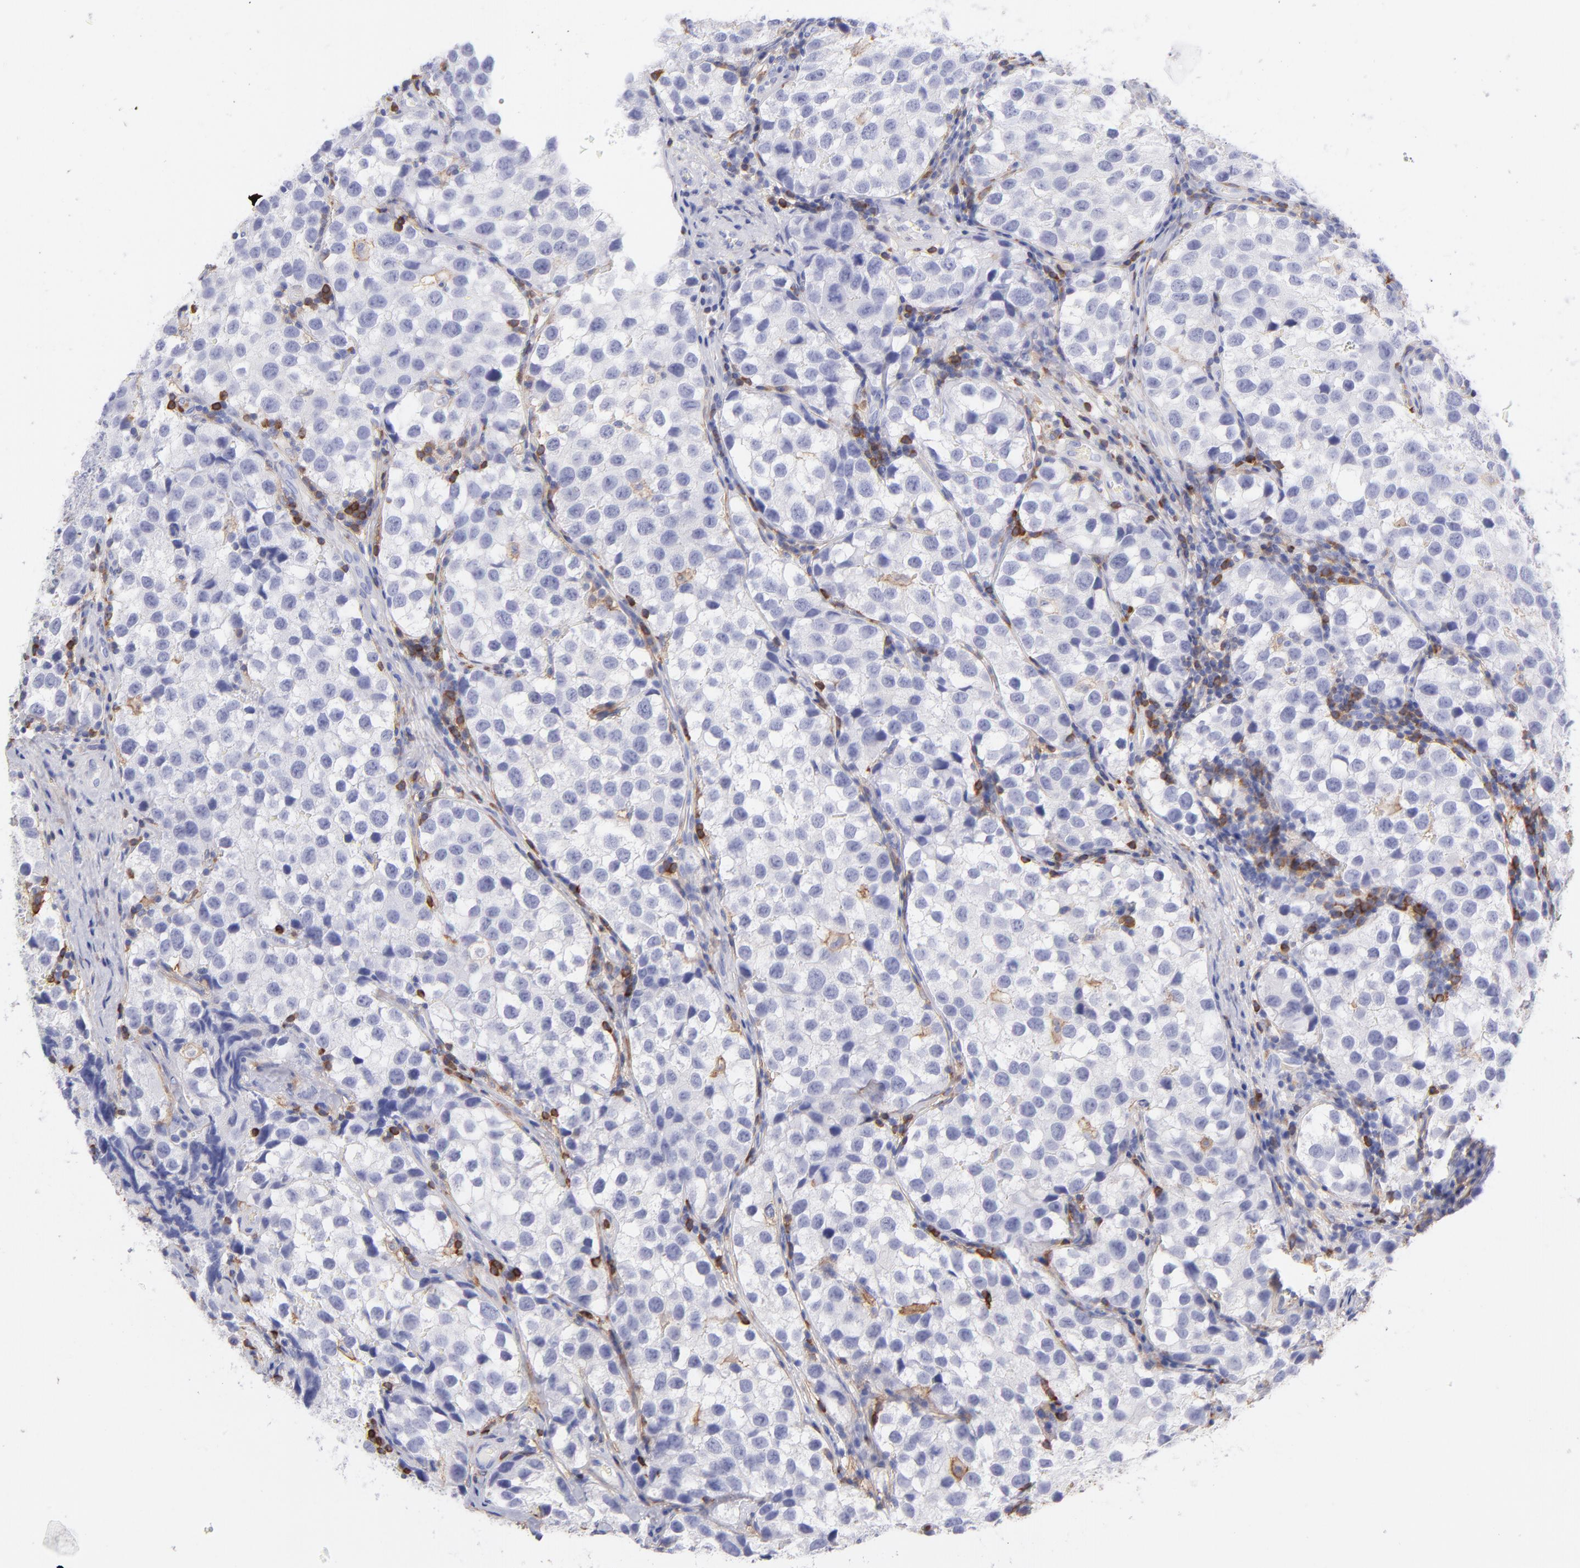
{"staining": {"intensity": "negative", "quantity": "none", "location": "none"}, "tissue": "testis cancer", "cell_type": "Tumor cells", "image_type": "cancer", "snomed": [{"axis": "morphology", "description": "Seminoma, NOS"}, {"axis": "topography", "description": "Testis"}], "caption": "IHC histopathology image of neoplastic tissue: seminoma (testis) stained with DAB (3,3'-diaminobenzidine) shows no significant protein expression in tumor cells.", "gene": "PRKCA", "patient": {"sex": "male", "age": 39}}